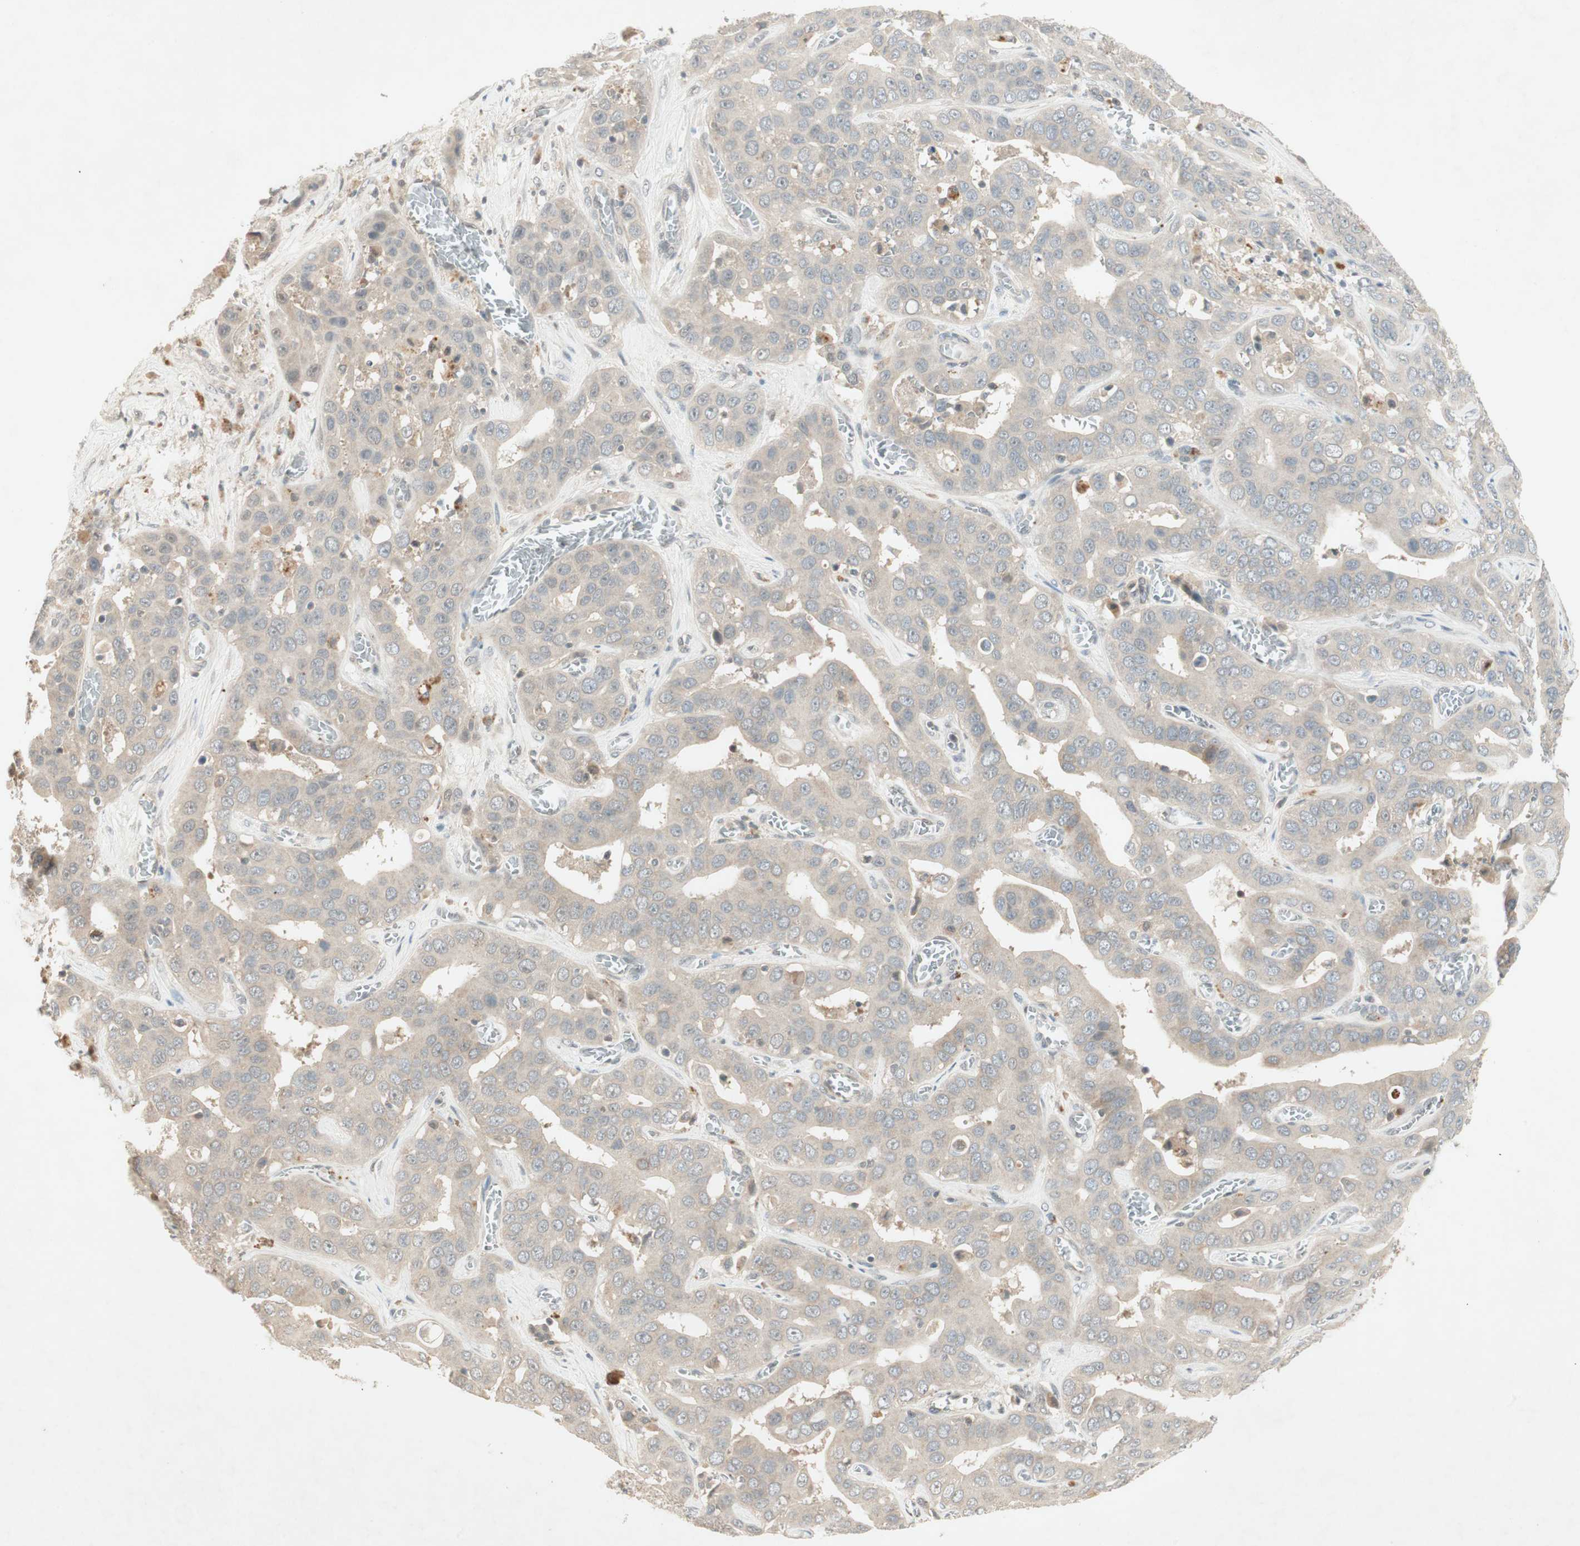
{"staining": {"intensity": "negative", "quantity": "none", "location": "none"}, "tissue": "liver cancer", "cell_type": "Tumor cells", "image_type": "cancer", "snomed": [{"axis": "morphology", "description": "Cholangiocarcinoma"}, {"axis": "topography", "description": "Liver"}], "caption": "The photomicrograph demonstrates no significant expression in tumor cells of cholangiocarcinoma (liver). (DAB (3,3'-diaminobenzidine) immunohistochemistry visualized using brightfield microscopy, high magnification).", "gene": "RNGTT", "patient": {"sex": "female", "age": 52}}